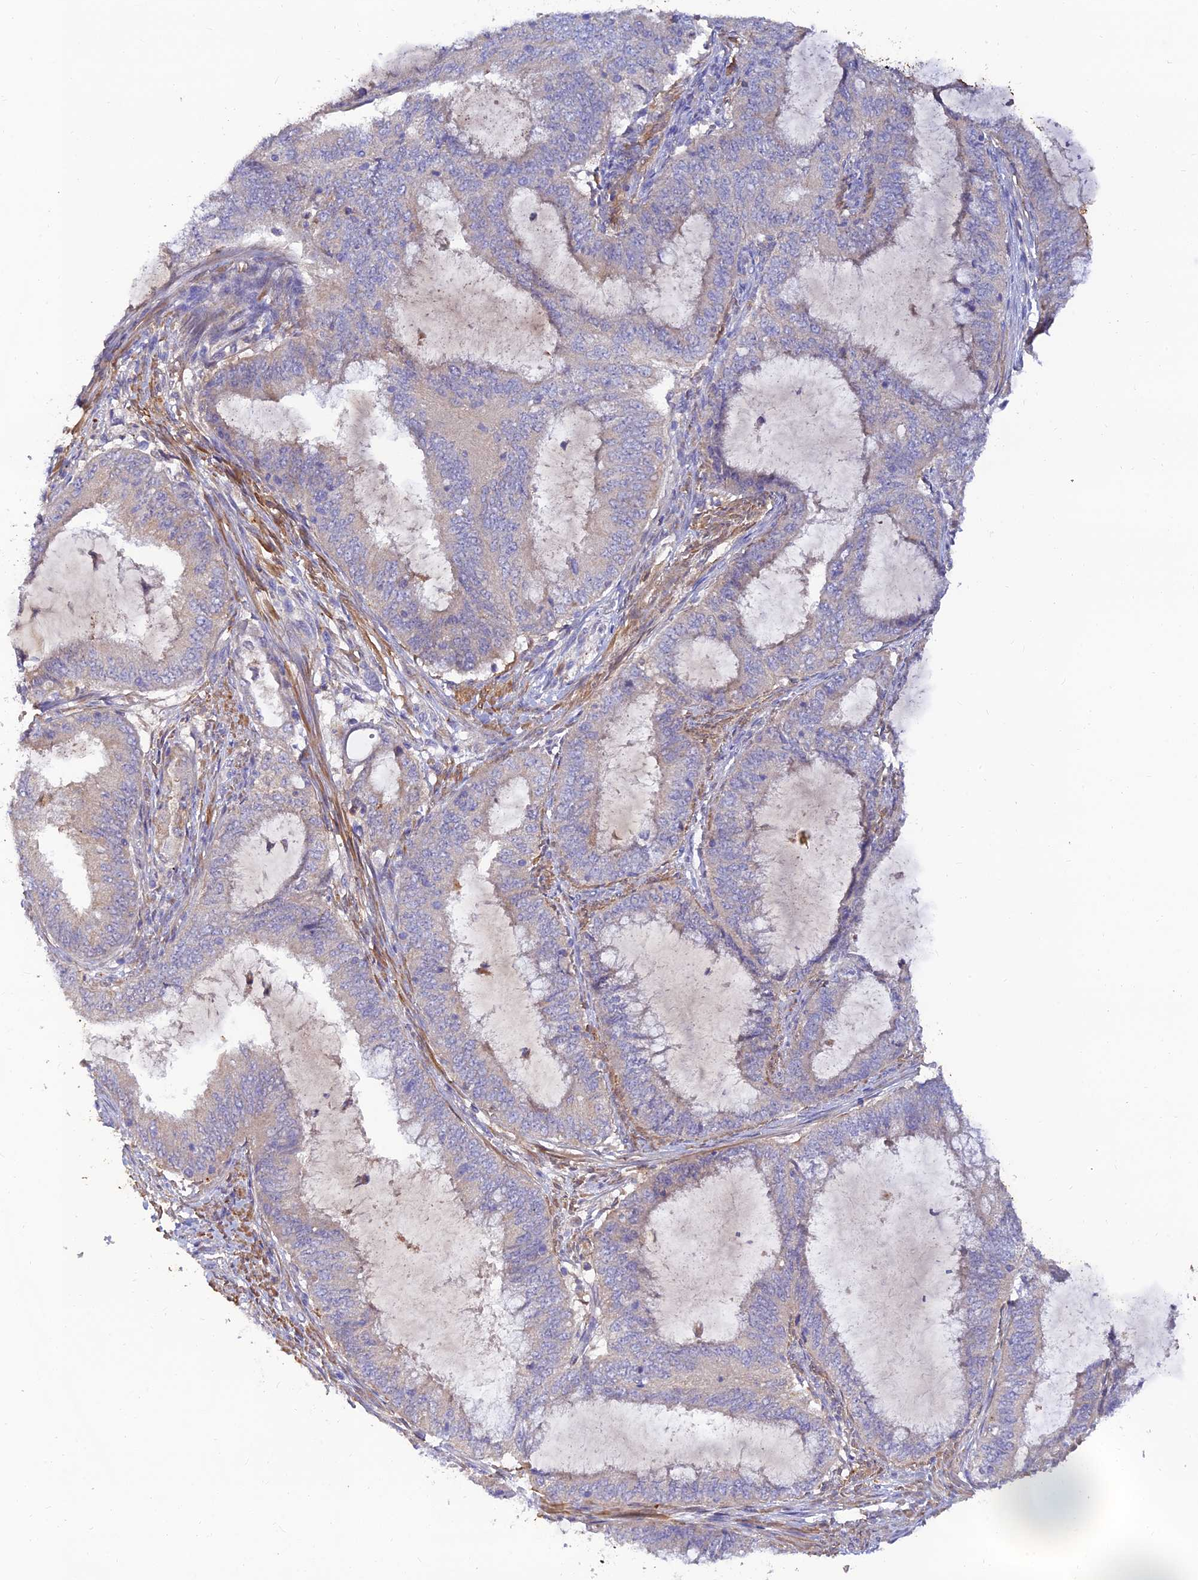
{"staining": {"intensity": "negative", "quantity": "none", "location": "none"}, "tissue": "endometrial cancer", "cell_type": "Tumor cells", "image_type": "cancer", "snomed": [{"axis": "morphology", "description": "Adenocarcinoma, NOS"}, {"axis": "topography", "description": "Endometrium"}], "caption": "IHC micrograph of endometrial cancer stained for a protein (brown), which reveals no expression in tumor cells.", "gene": "ACSM5", "patient": {"sex": "female", "age": 51}}